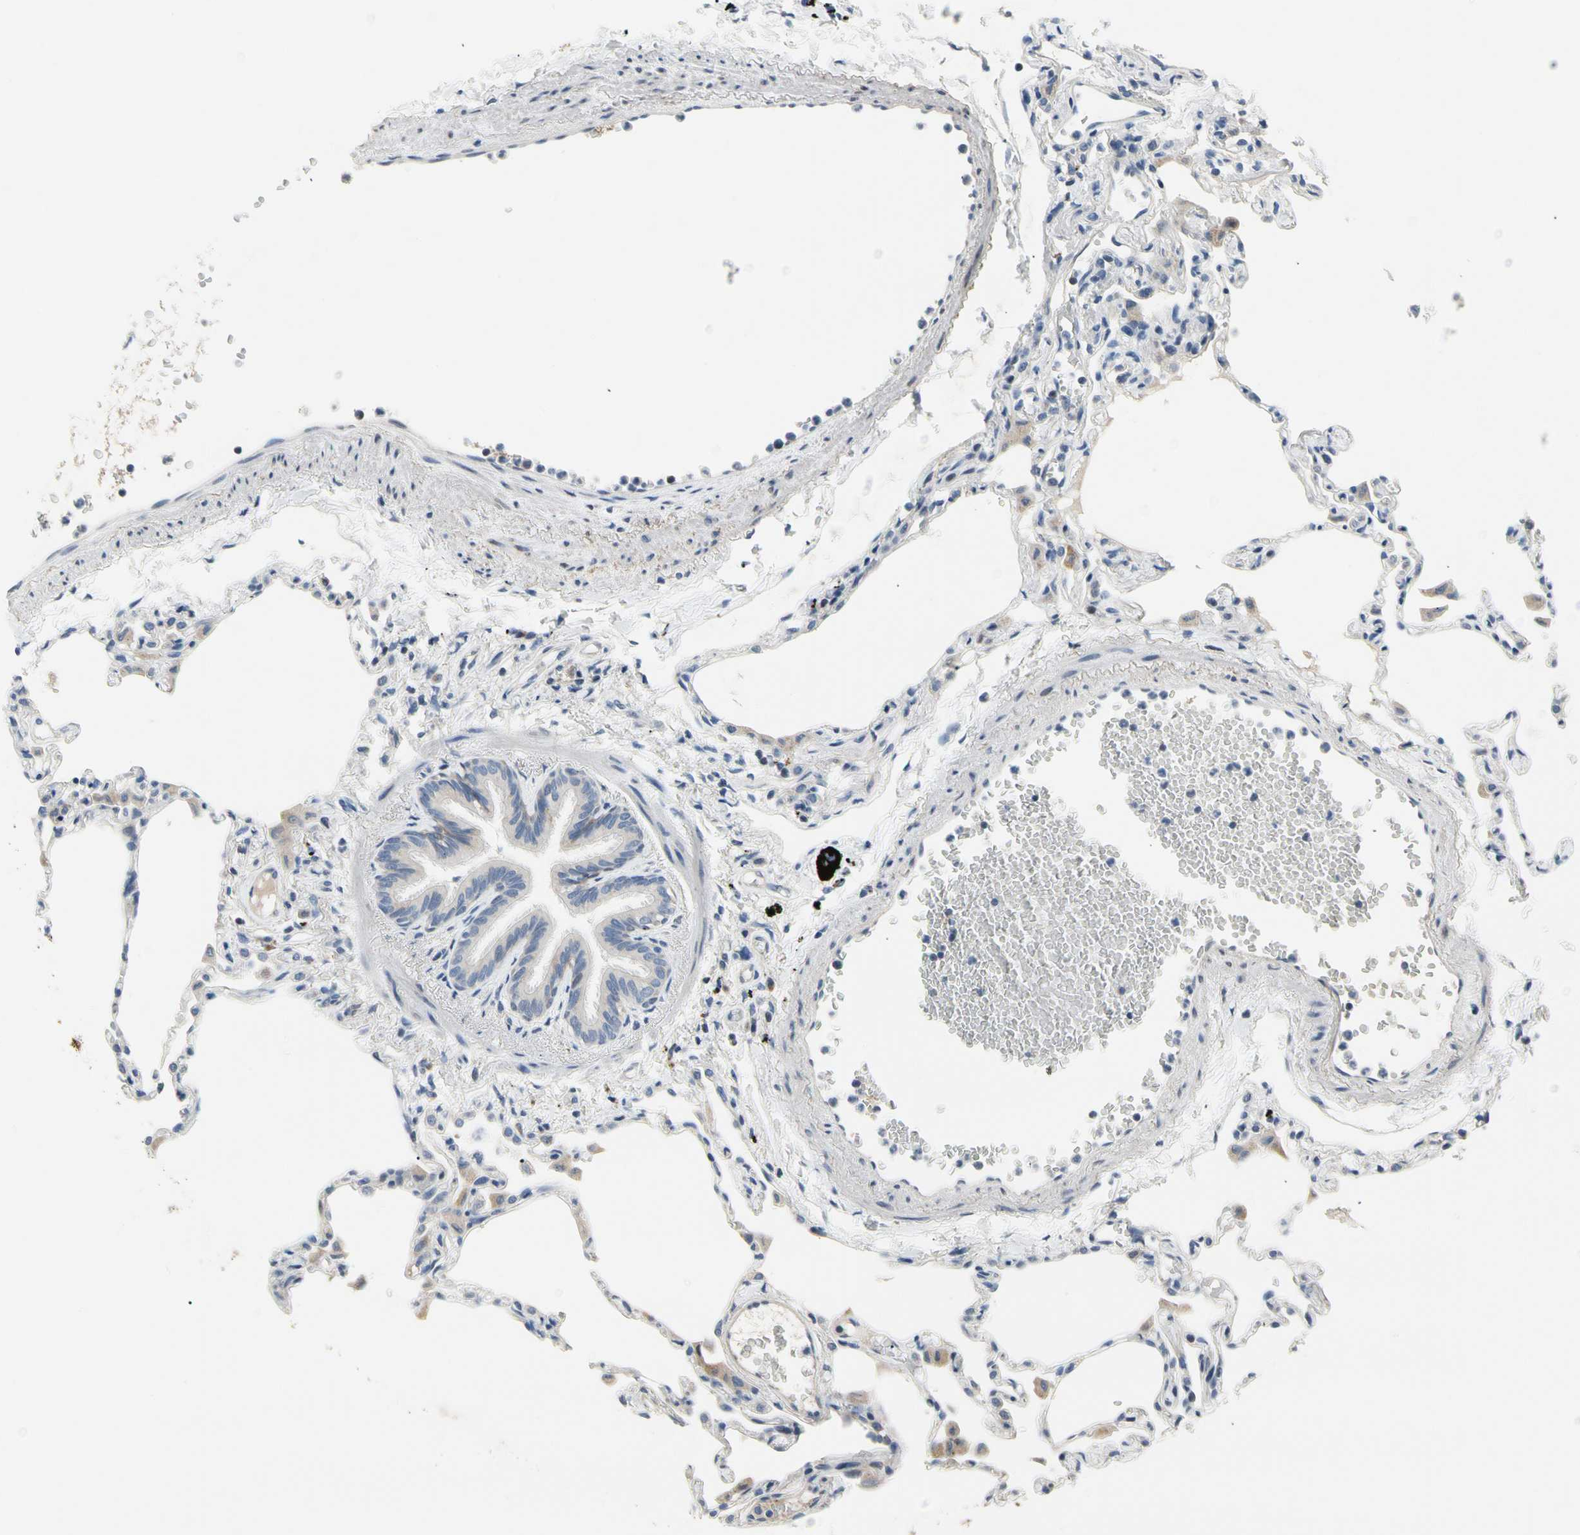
{"staining": {"intensity": "negative", "quantity": "none", "location": "none"}, "tissue": "lung", "cell_type": "Alveolar cells", "image_type": "normal", "snomed": [{"axis": "morphology", "description": "Normal tissue, NOS"}, {"axis": "topography", "description": "Lung"}], "caption": "Lung stained for a protein using immunohistochemistry (IHC) displays no positivity alveolar cells.", "gene": "NFASC", "patient": {"sex": "female", "age": 49}}